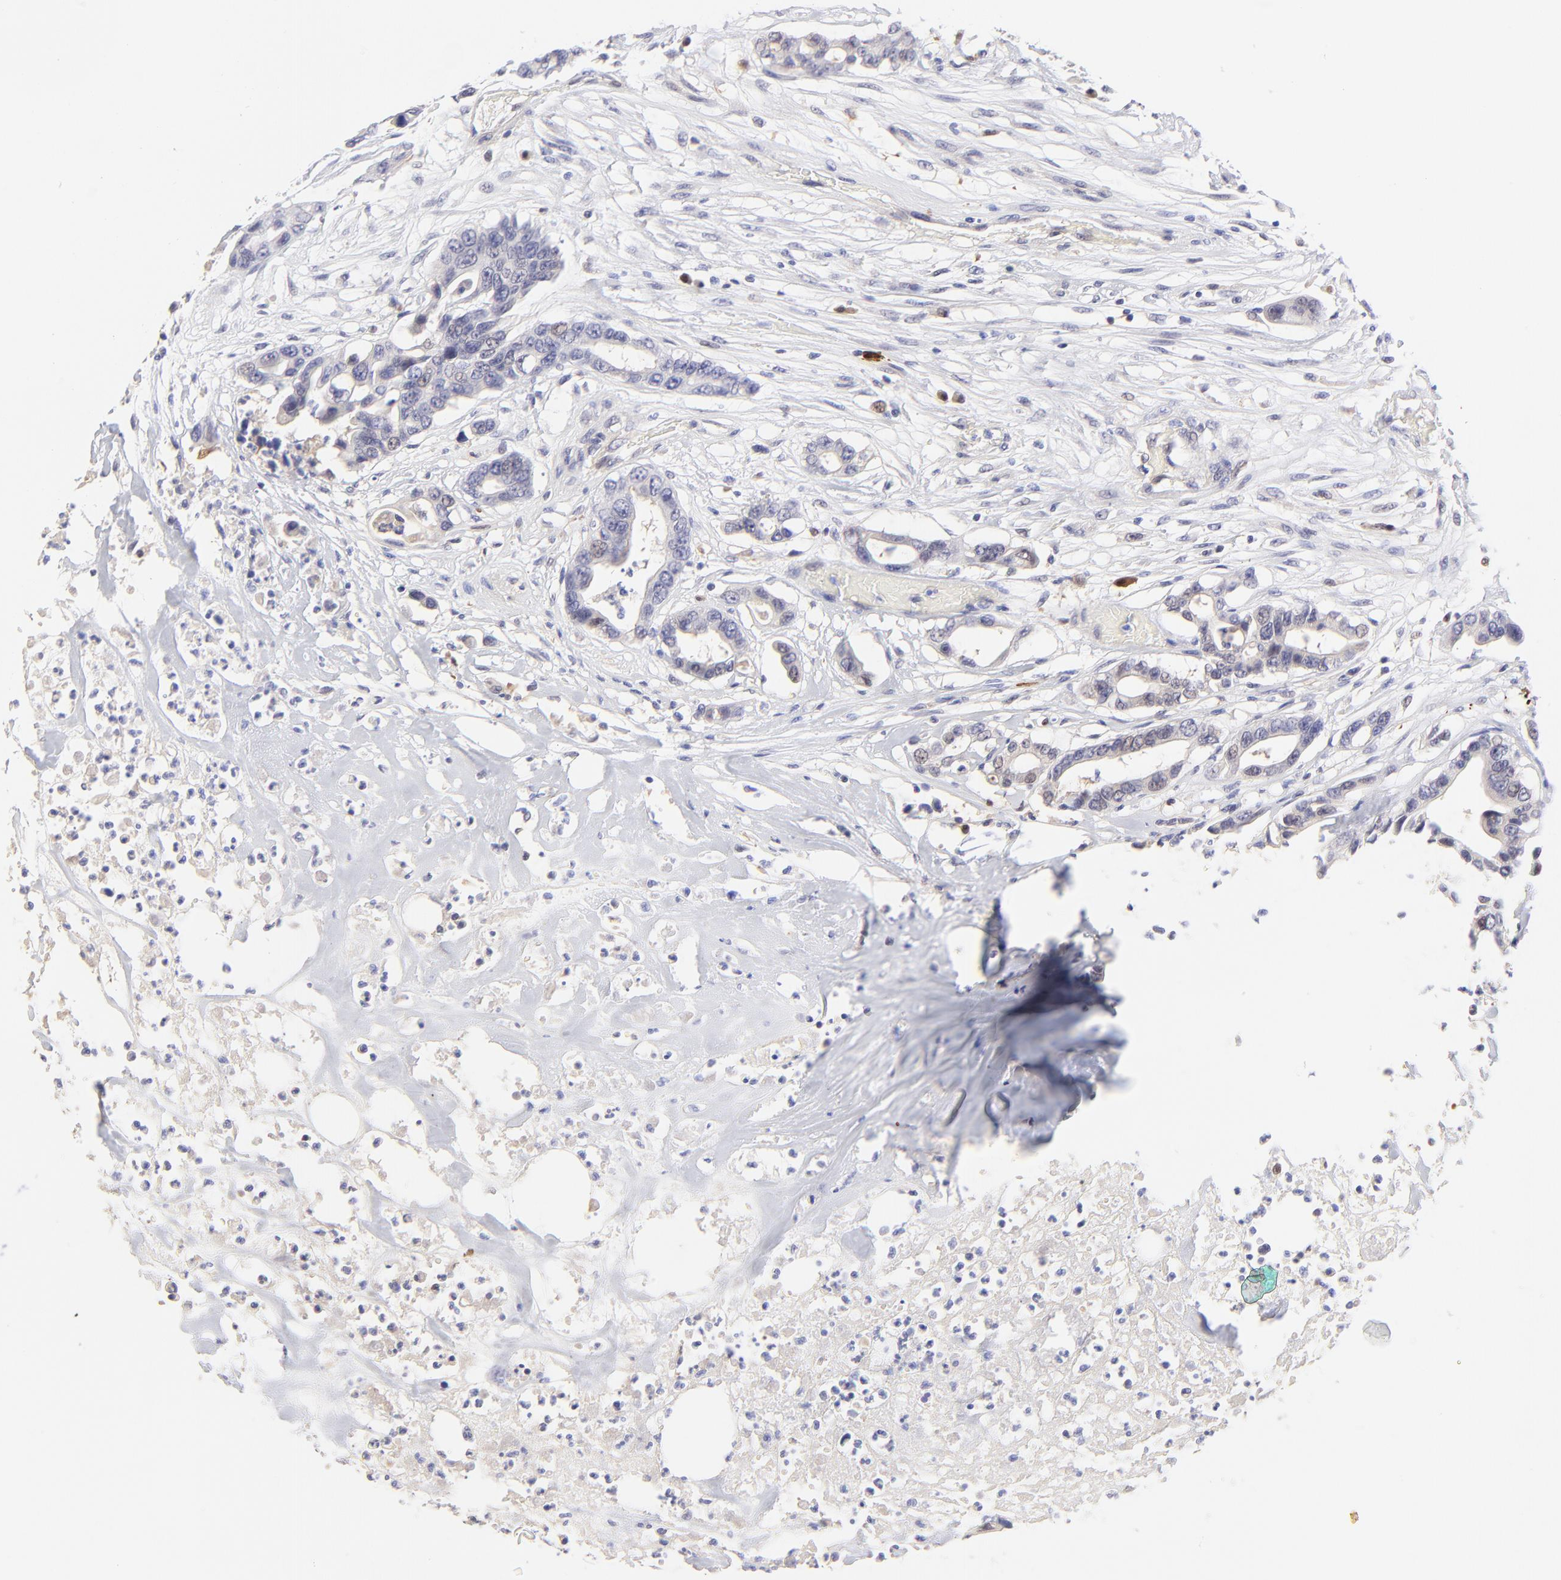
{"staining": {"intensity": "weak", "quantity": "<25%", "location": "cytoplasmic/membranous,nuclear"}, "tissue": "colorectal cancer", "cell_type": "Tumor cells", "image_type": "cancer", "snomed": [{"axis": "morphology", "description": "Adenocarcinoma, NOS"}, {"axis": "topography", "description": "Colon"}], "caption": "Histopathology image shows no significant protein positivity in tumor cells of colorectal cancer.", "gene": "HYAL1", "patient": {"sex": "female", "age": 70}}